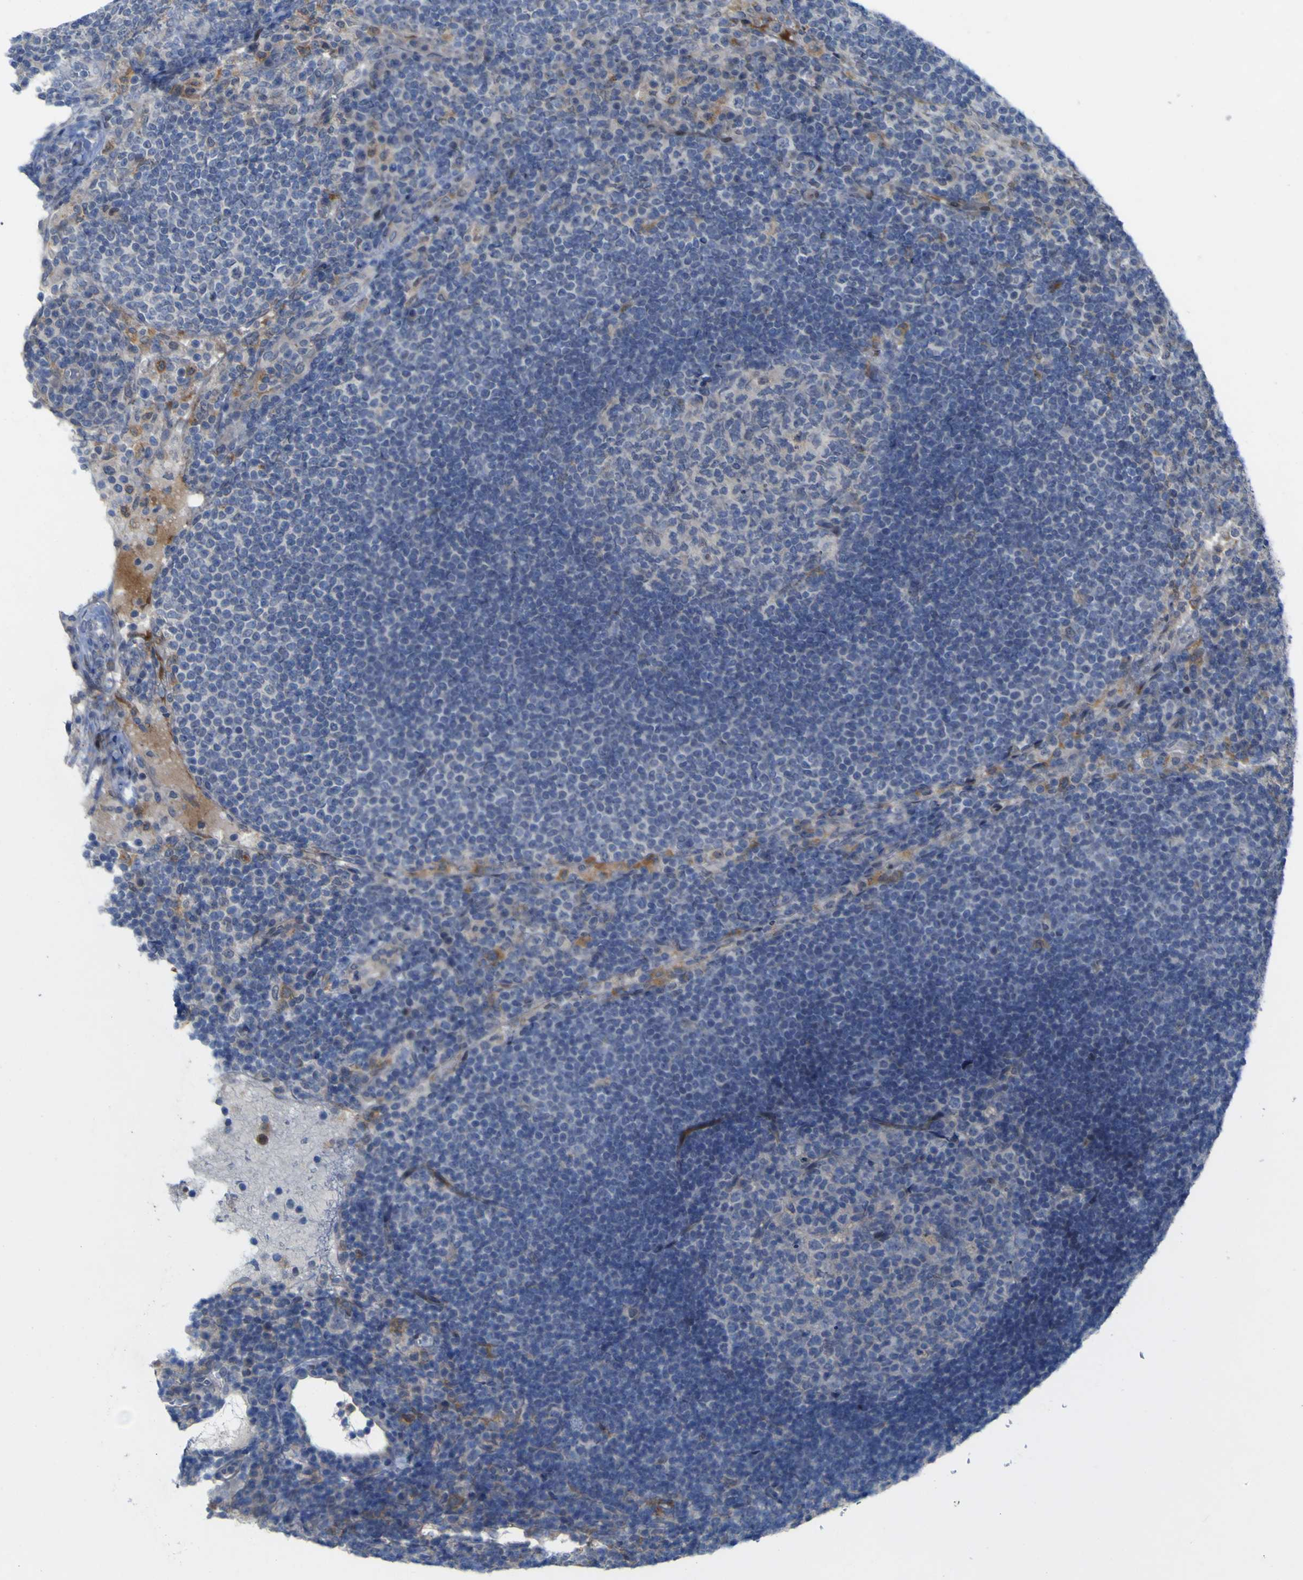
{"staining": {"intensity": "negative", "quantity": "none", "location": "none"}, "tissue": "lymph node", "cell_type": "Germinal center cells", "image_type": "normal", "snomed": [{"axis": "morphology", "description": "Normal tissue, NOS"}, {"axis": "topography", "description": "Lymph node"}], "caption": "The image demonstrates no staining of germinal center cells in benign lymph node.", "gene": "NAV1", "patient": {"sex": "female", "age": 53}}